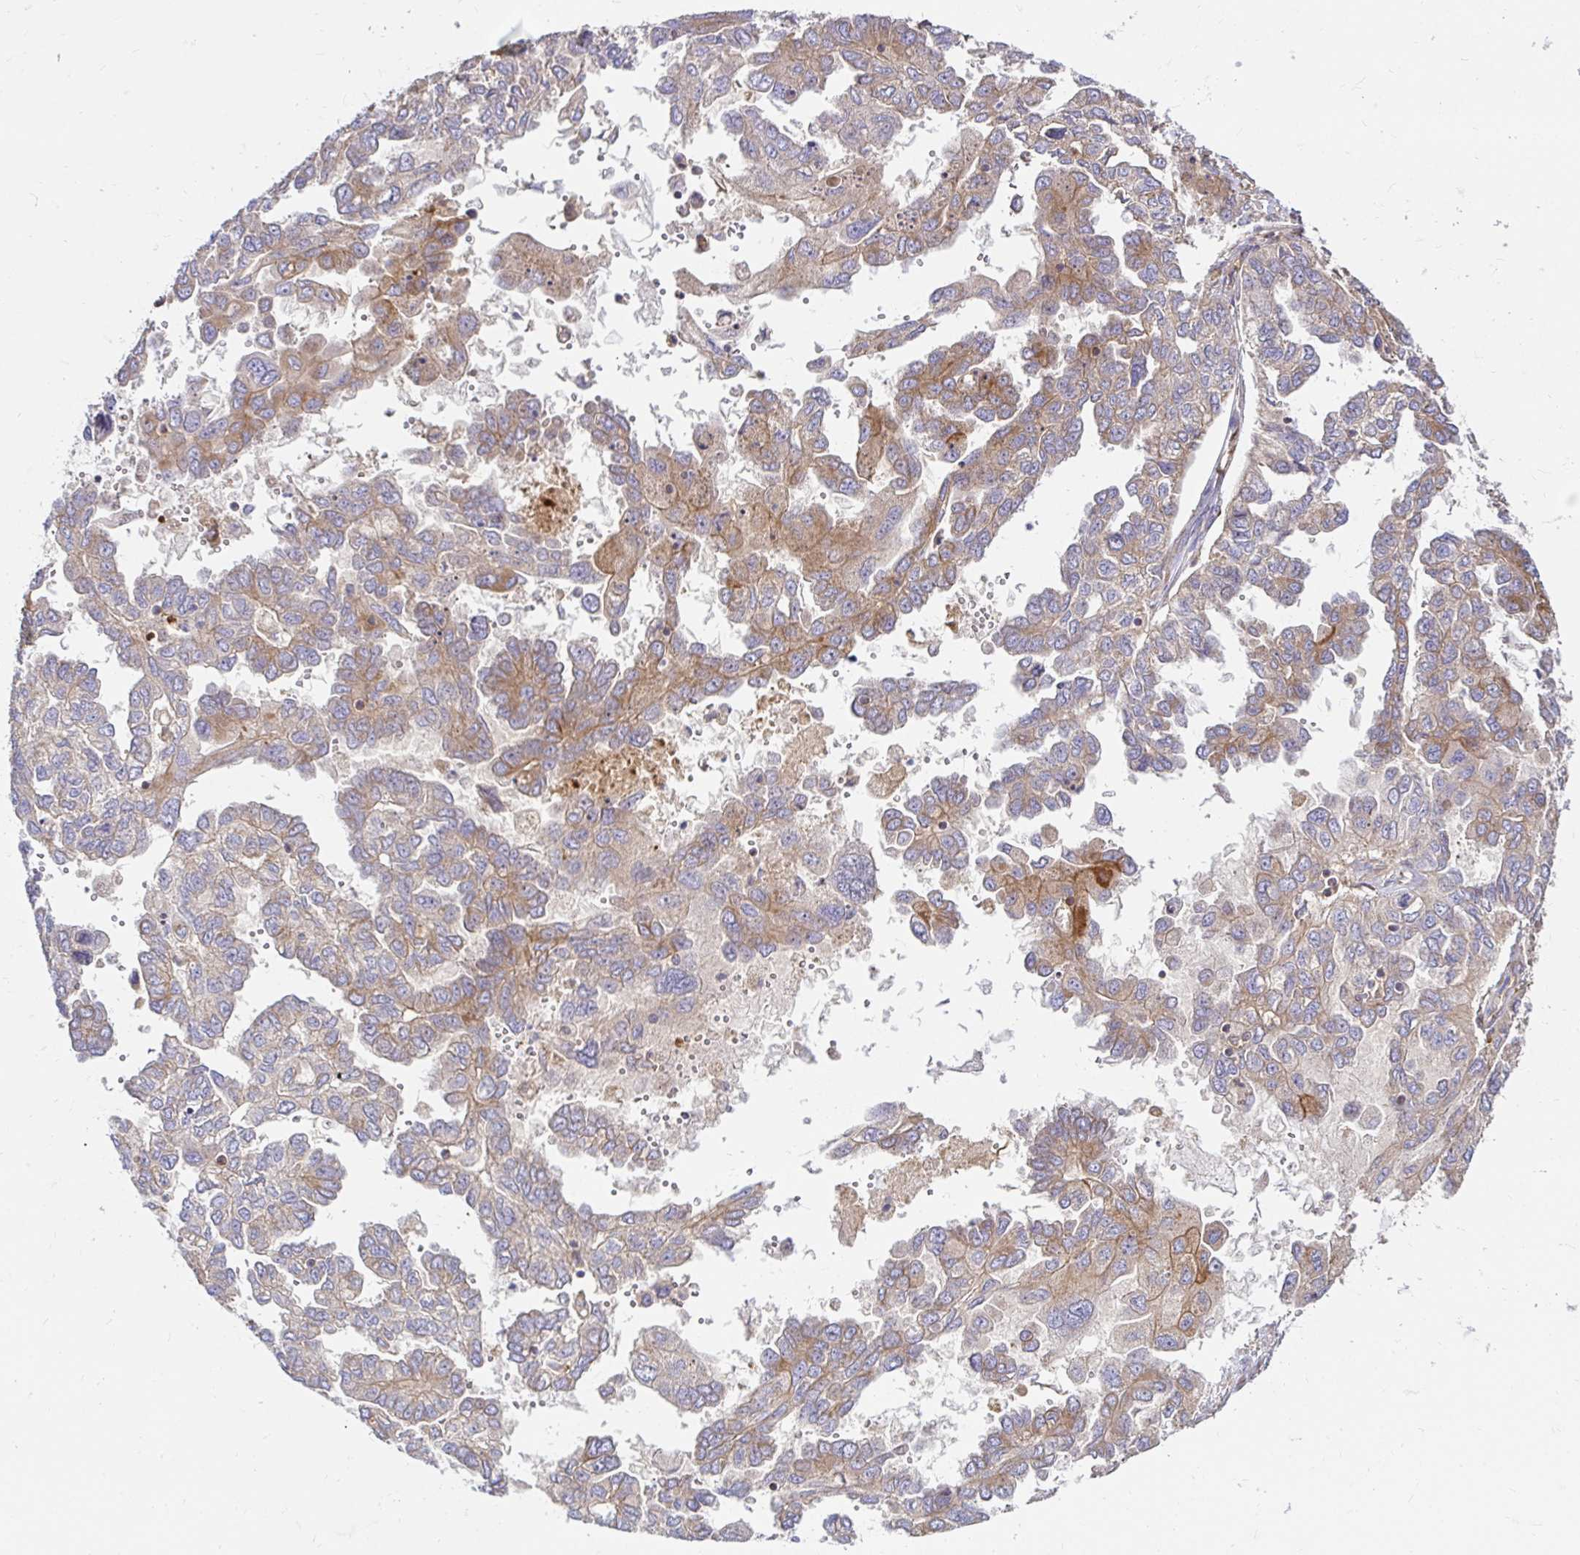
{"staining": {"intensity": "weak", "quantity": "<25%", "location": "cytoplasmic/membranous"}, "tissue": "ovarian cancer", "cell_type": "Tumor cells", "image_type": "cancer", "snomed": [{"axis": "morphology", "description": "Cystadenocarcinoma, serous, NOS"}, {"axis": "topography", "description": "Ovary"}], "caption": "Immunohistochemistry (IHC) micrograph of ovarian cancer (serous cystadenocarcinoma) stained for a protein (brown), which reveals no positivity in tumor cells.", "gene": "ITGA2", "patient": {"sex": "female", "age": 53}}